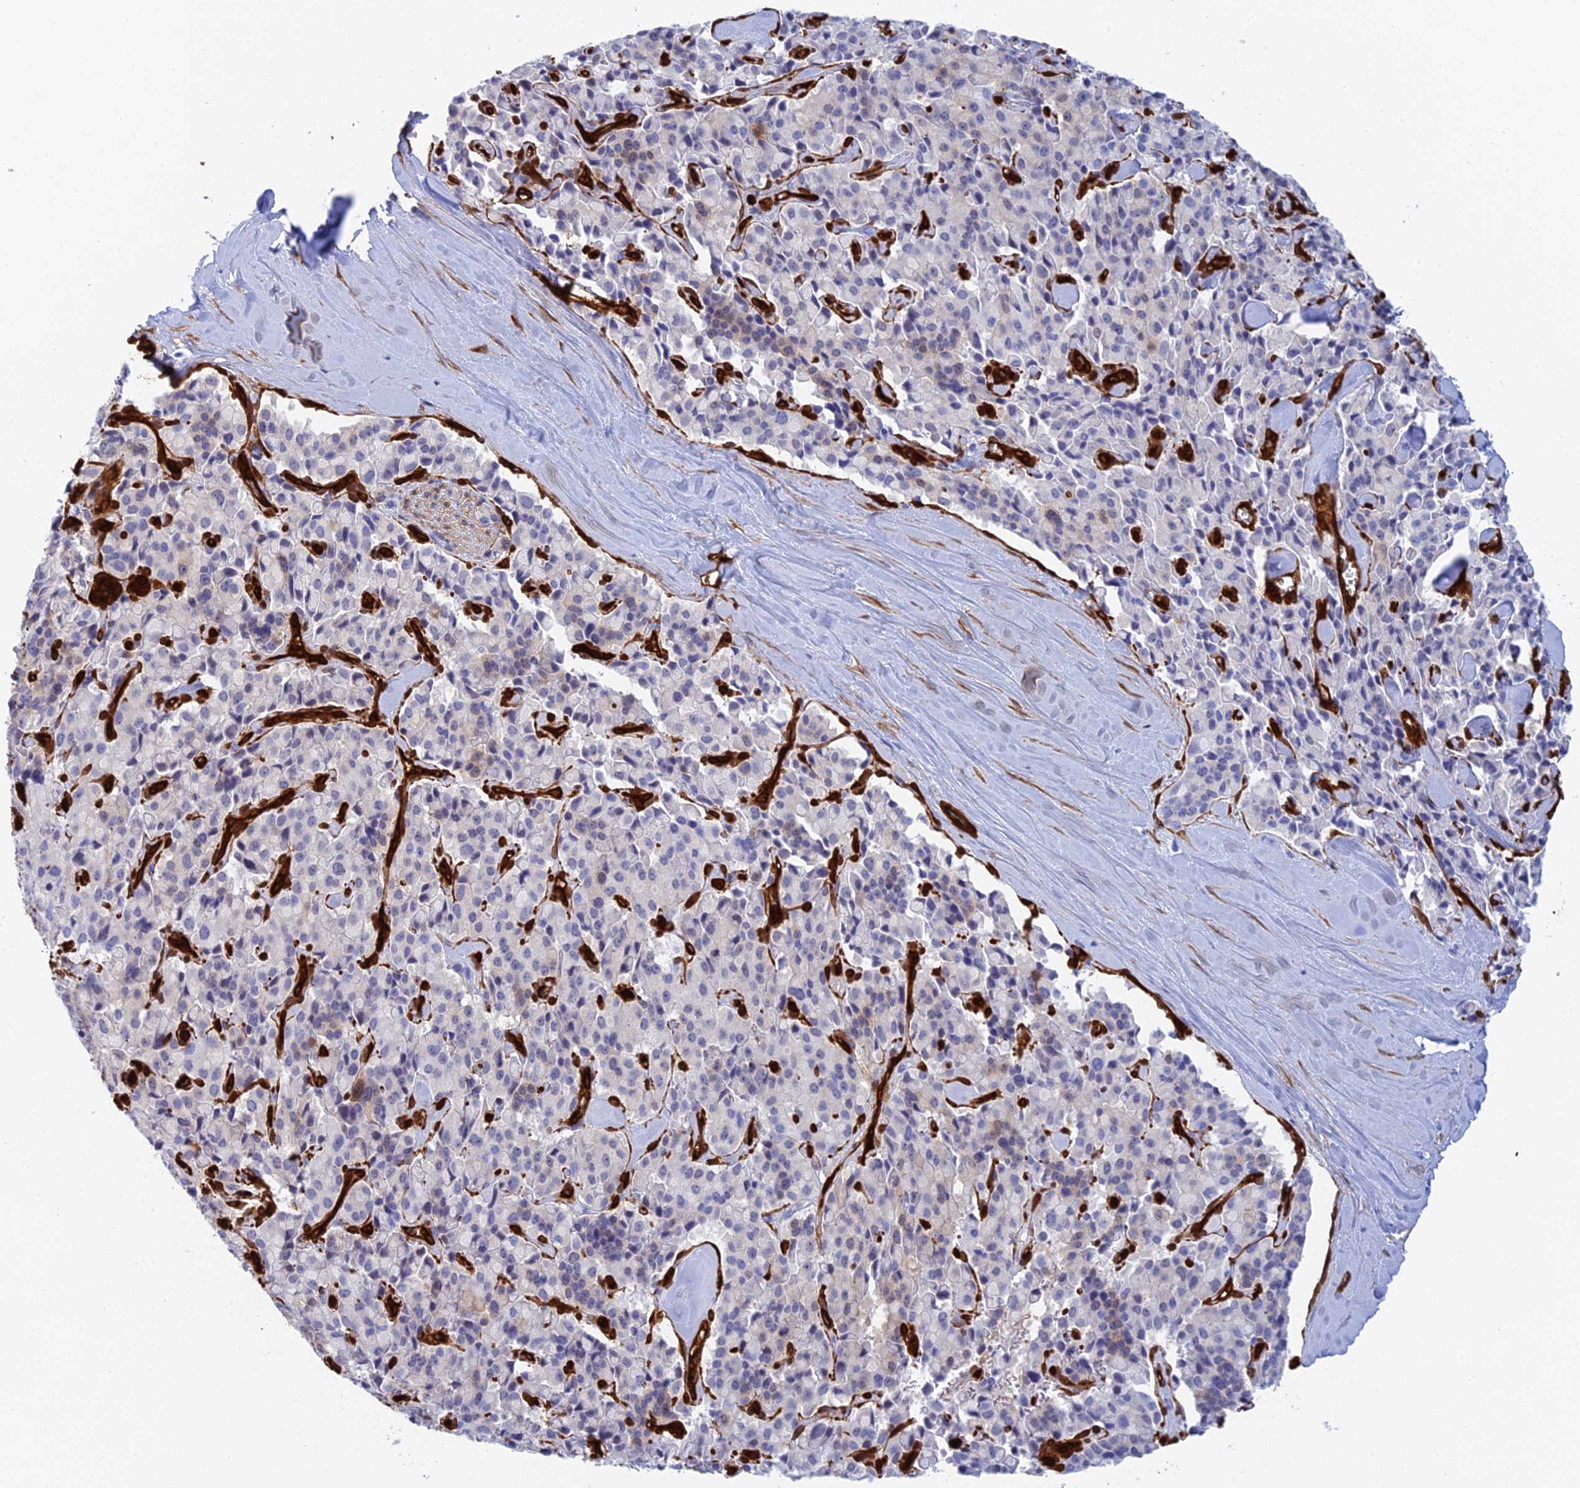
{"staining": {"intensity": "negative", "quantity": "none", "location": "none"}, "tissue": "pancreatic cancer", "cell_type": "Tumor cells", "image_type": "cancer", "snomed": [{"axis": "morphology", "description": "Adenocarcinoma, NOS"}, {"axis": "topography", "description": "Pancreas"}], "caption": "Immunohistochemistry (IHC) of human pancreatic cancer reveals no expression in tumor cells. Brightfield microscopy of immunohistochemistry stained with DAB (brown) and hematoxylin (blue), captured at high magnification.", "gene": "CRIP2", "patient": {"sex": "male", "age": 65}}